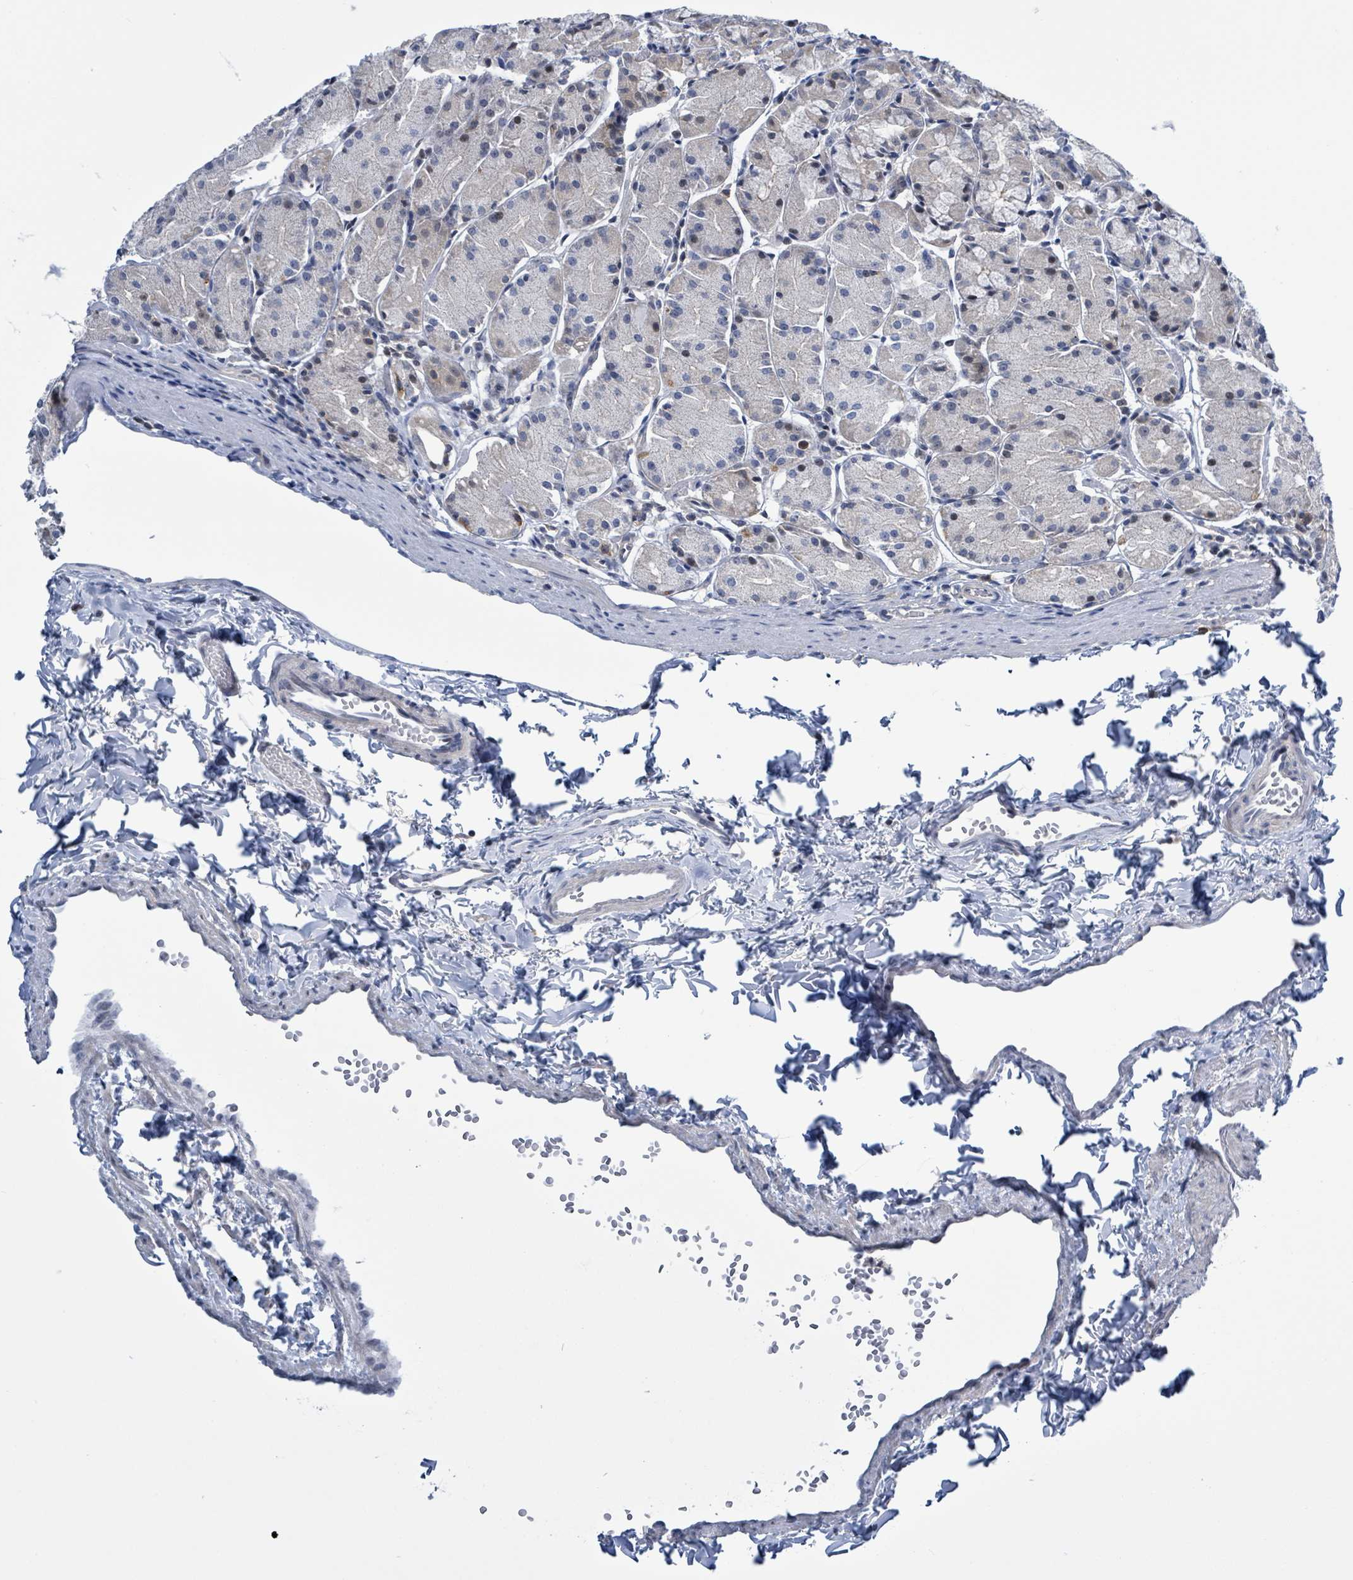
{"staining": {"intensity": "negative", "quantity": "none", "location": "none"}, "tissue": "stomach", "cell_type": "Glandular cells", "image_type": "normal", "snomed": [{"axis": "morphology", "description": "Normal tissue, NOS"}, {"axis": "topography", "description": "Stomach, upper"}], "caption": "This is an immunohistochemistry micrograph of normal stomach. There is no staining in glandular cells.", "gene": "DGKZ", "patient": {"sex": "male", "age": 47}}